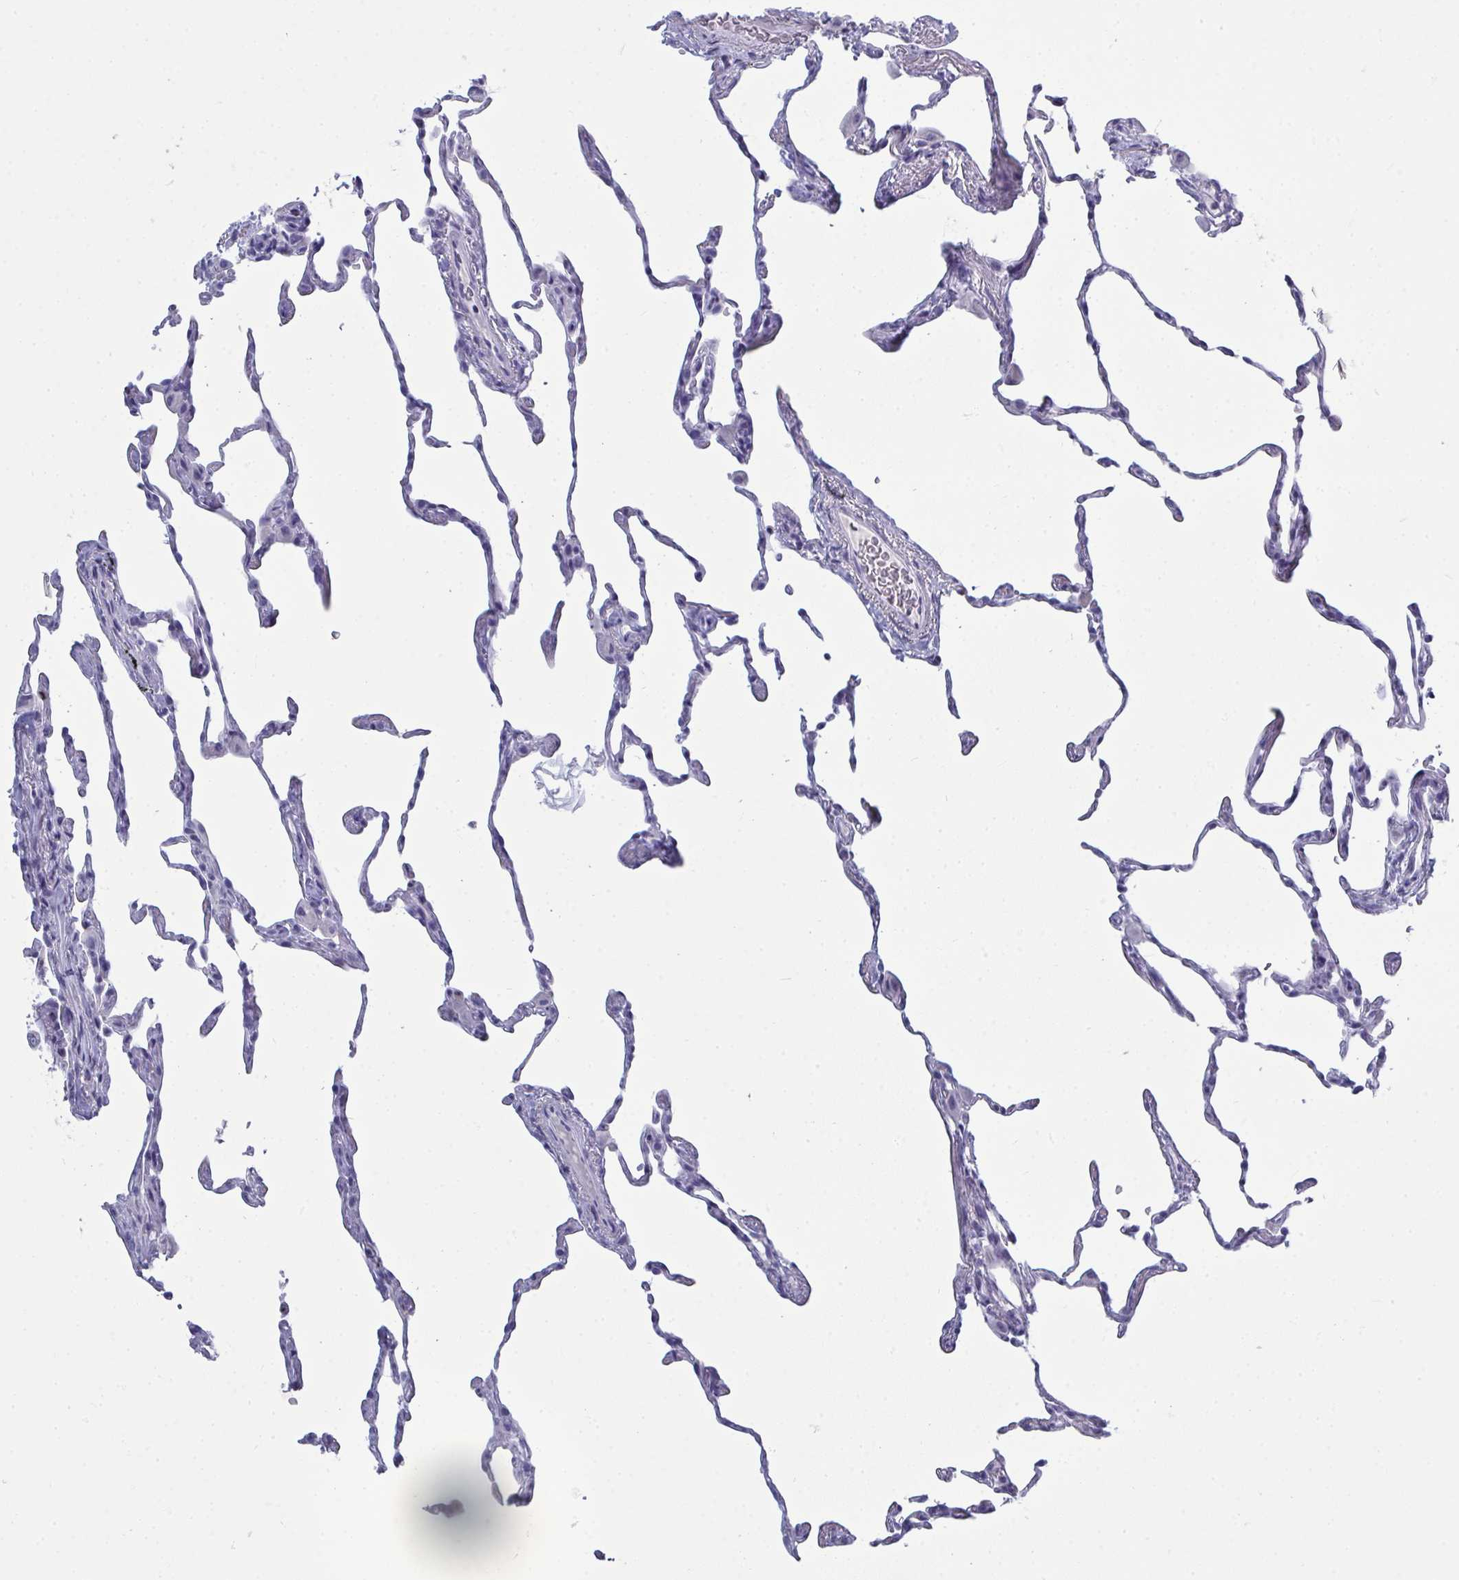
{"staining": {"intensity": "negative", "quantity": "none", "location": "none"}, "tissue": "lung", "cell_type": "Alveolar cells", "image_type": "normal", "snomed": [{"axis": "morphology", "description": "Normal tissue, NOS"}, {"axis": "topography", "description": "Lung"}], "caption": "A high-resolution micrograph shows immunohistochemistry (IHC) staining of unremarkable lung, which demonstrates no significant expression in alveolar cells.", "gene": "SERPINB10", "patient": {"sex": "female", "age": 57}}